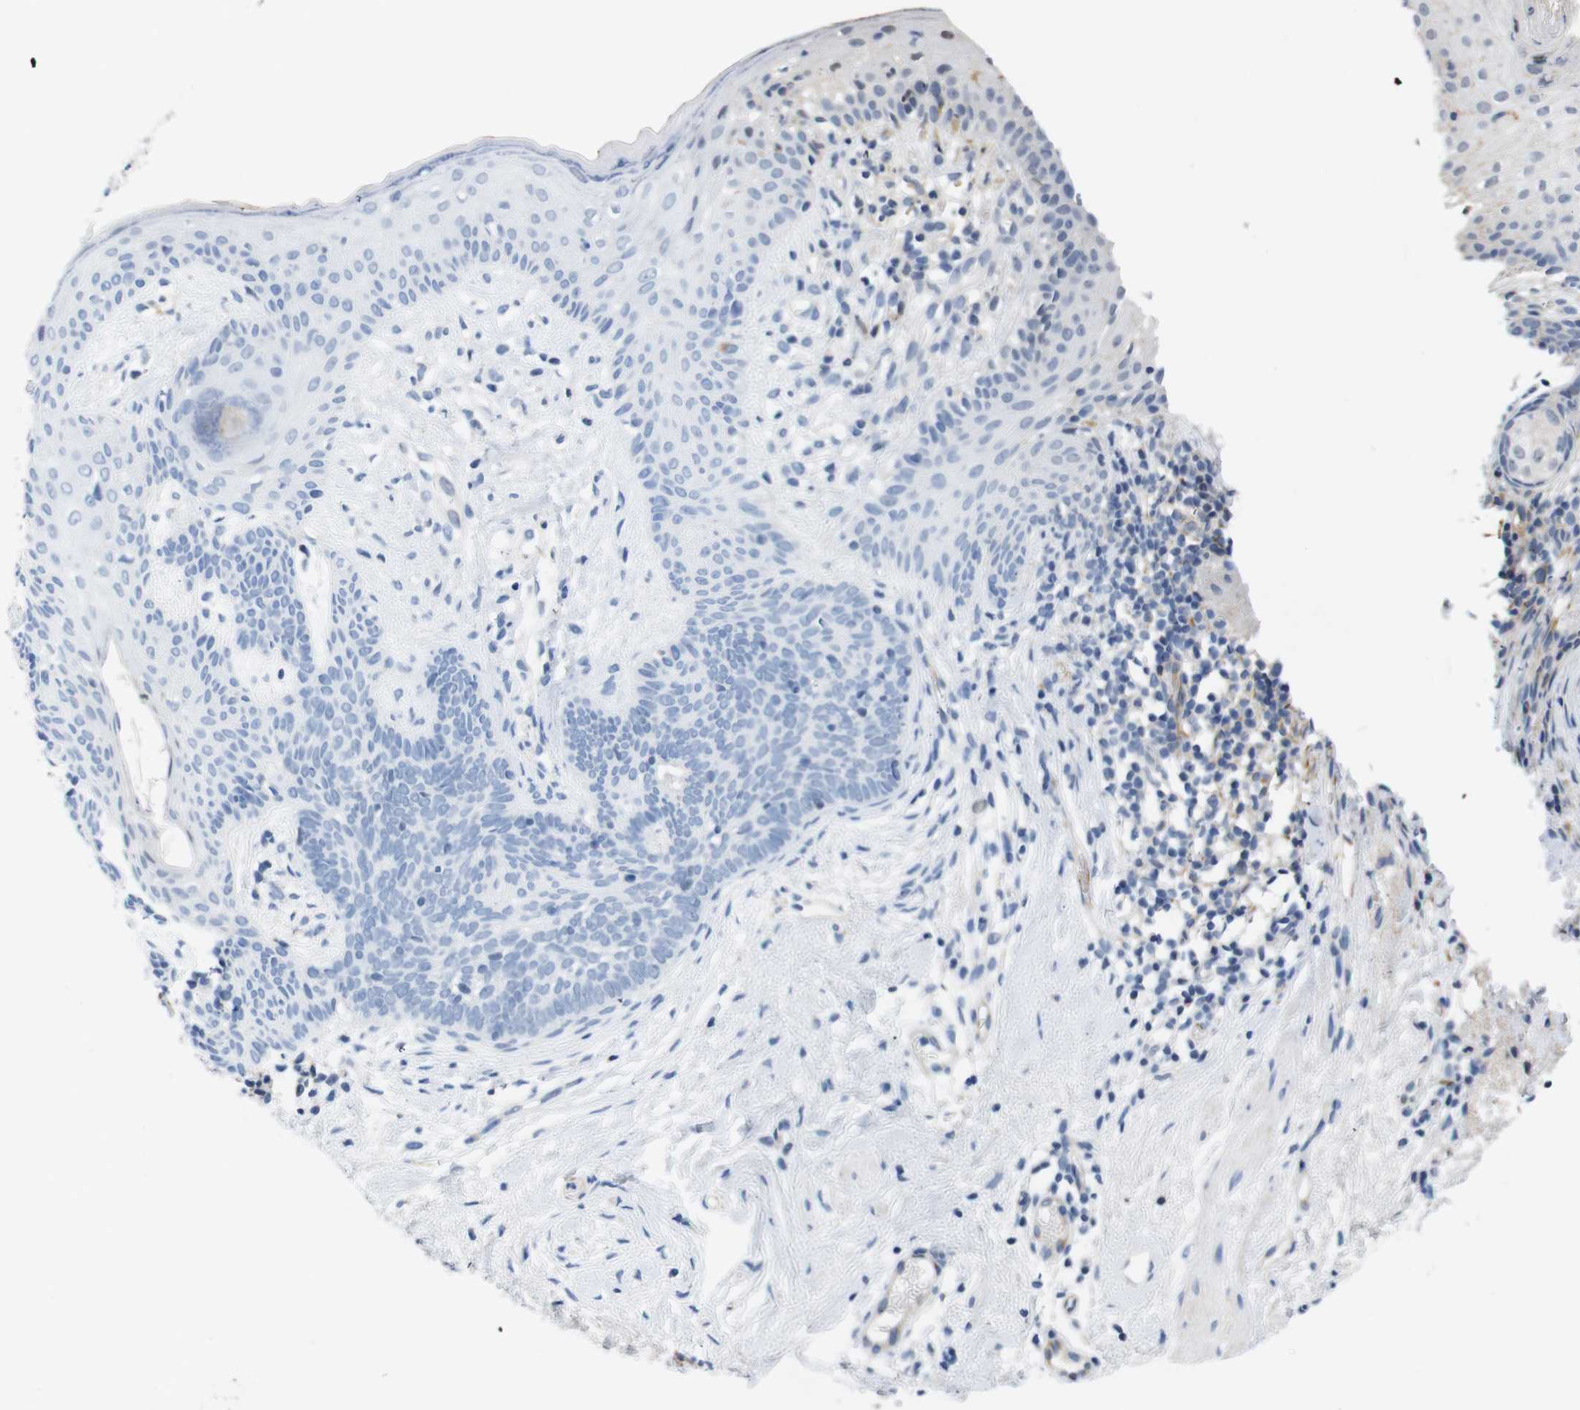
{"staining": {"intensity": "negative", "quantity": "none", "location": "none"}, "tissue": "skin cancer", "cell_type": "Tumor cells", "image_type": "cancer", "snomed": [{"axis": "morphology", "description": "Developmental malformation"}, {"axis": "morphology", "description": "Basal cell carcinoma"}, {"axis": "topography", "description": "Skin"}], "caption": "IHC of skin basal cell carcinoma demonstrates no positivity in tumor cells.", "gene": "OTOF", "patient": {"sex": "female", "age": 62}}